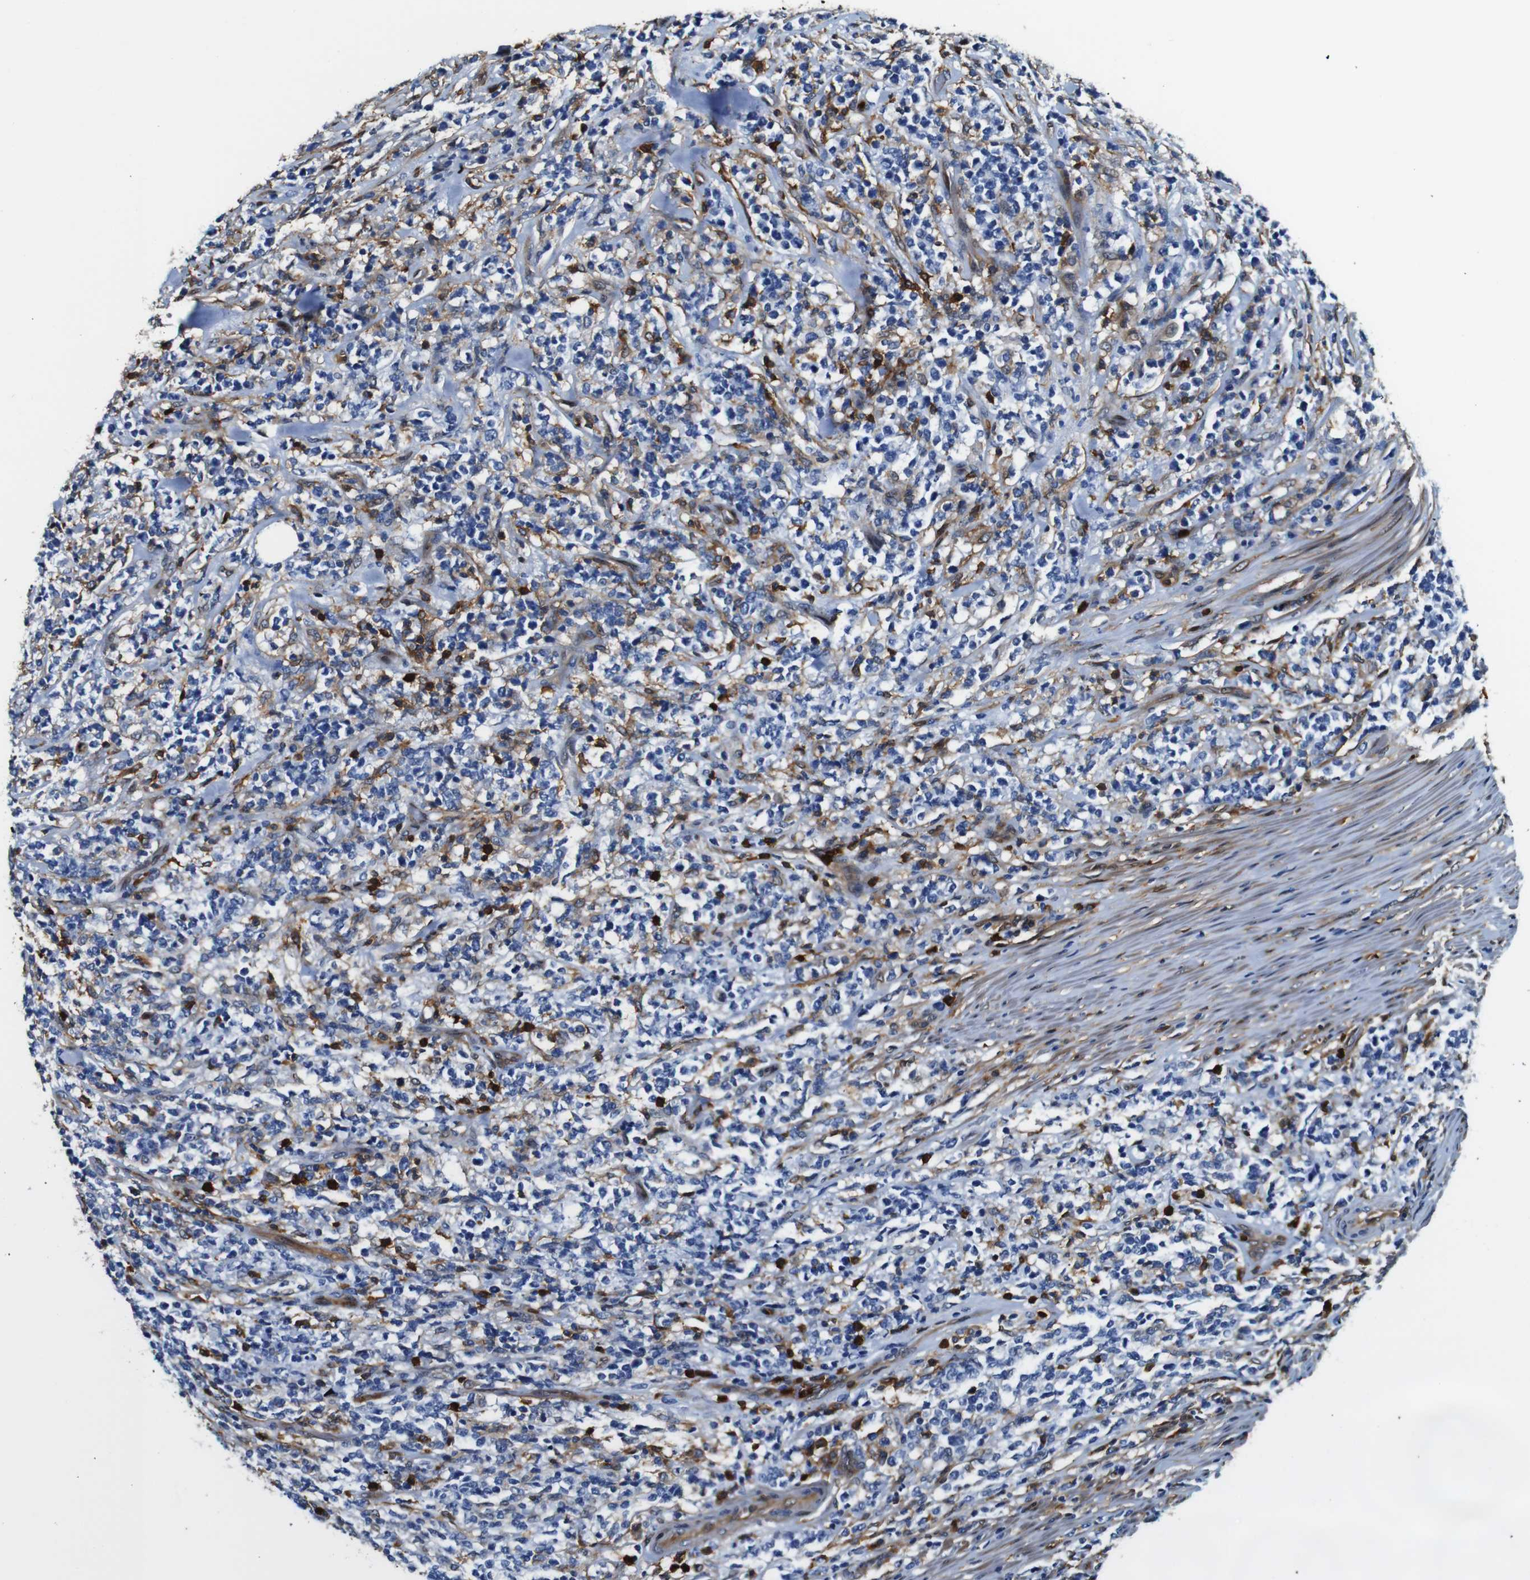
{"staining": {"intensity": "negative", "quantity": "none", "location": "none"}, "tissue": "lymphoma", "cell_type": "Tumor cells", "image_type": "cancer", "snomed": [{"axis": "morphology", "description": "Malignant lymphoma, non-Hodgkin's type, High grade"}, {"axis": "topography", "description": "Soft tissue"}], "caption": "There is no significant positivity in tumor cells of high-grade malignant lymphoma, non-Hodgkin's type.", "gene": "ANXA1", "patient": {"sex": "male", "age": 18}}